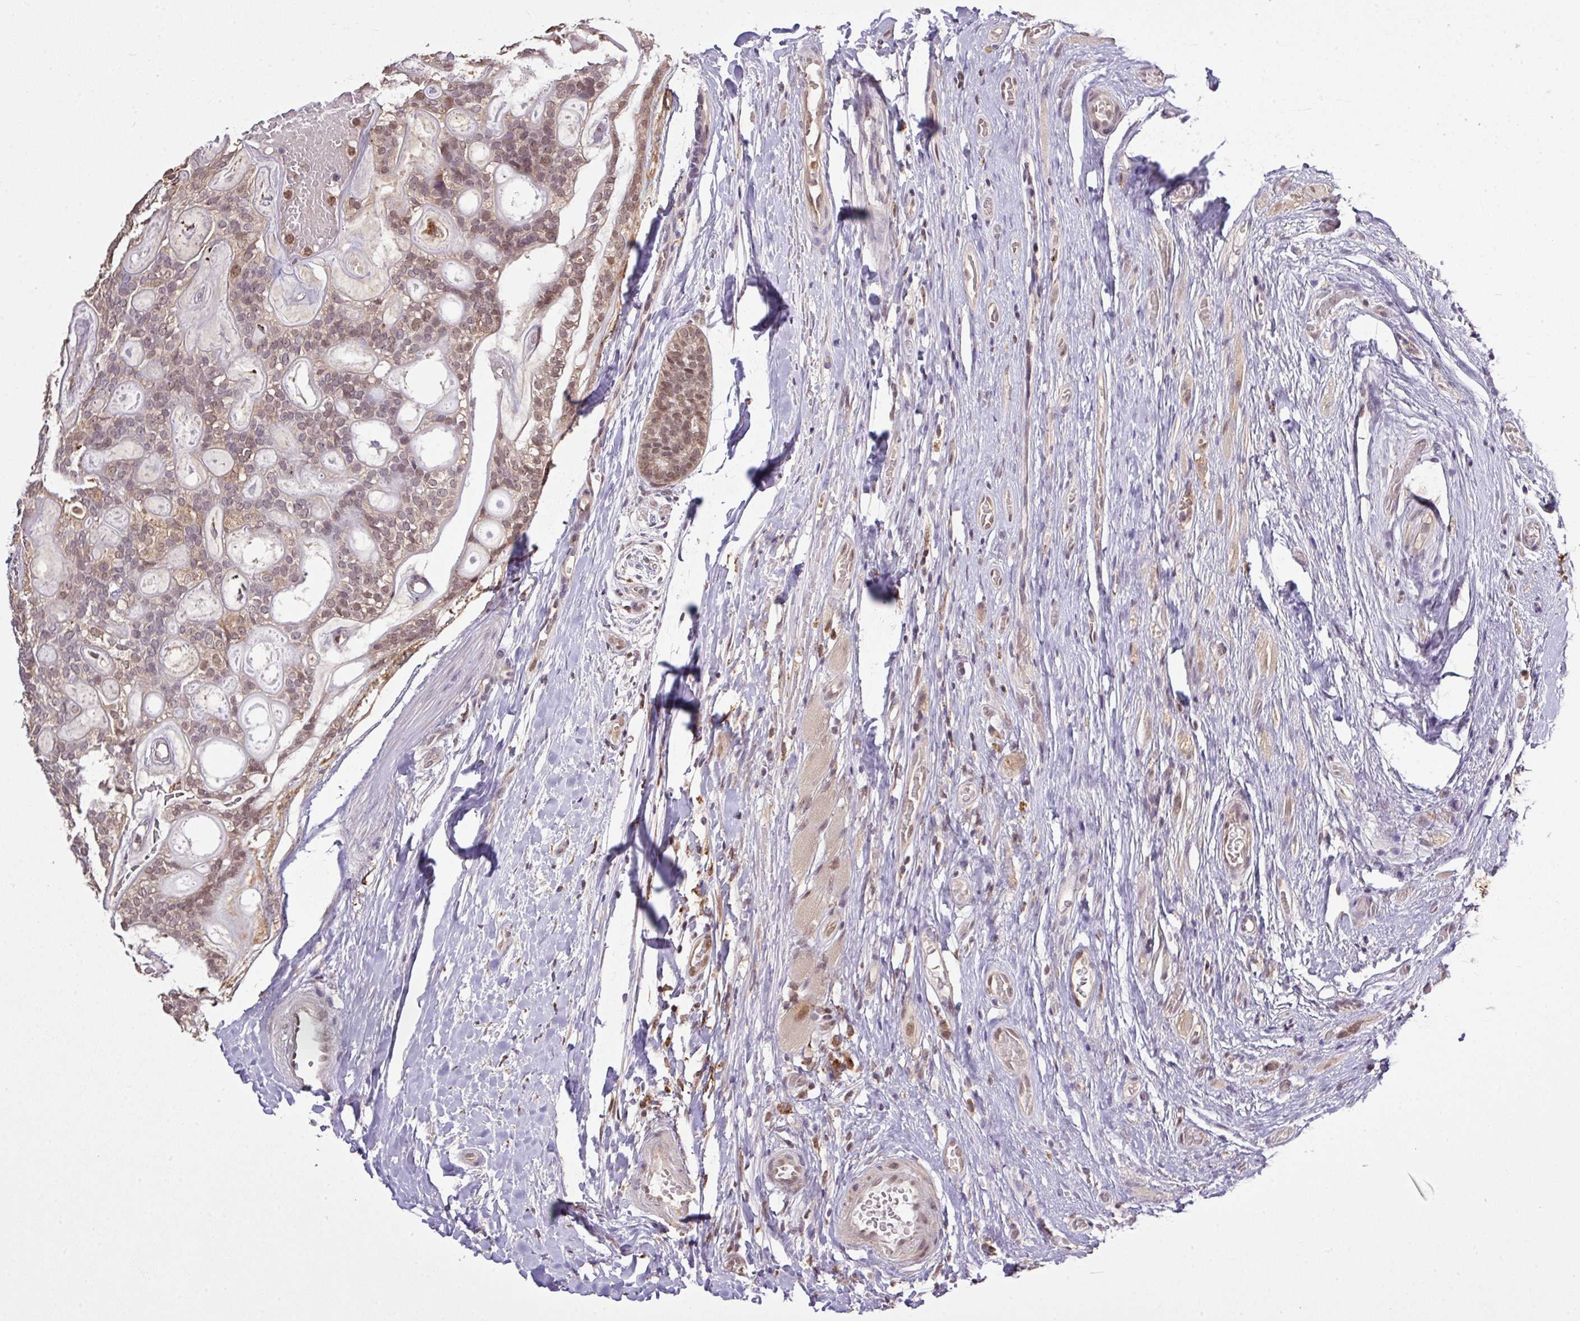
{"staining": {"intensity": "moderate", "quantity": "<25%", "location": "nuclear"}, "tissue": "head and neck cancer", "cell_type": "Tumor cells", "image_type": "cancer", "snomed": [{"axis": "morphology", "description": "Adenocarcinoma, NOS"}, {"axis": "topography", "description": "Head-Neck"}], "caption": "Adenocarcinoma (head and neck) stained with IHC exhibits moderate nuclear expression in about <25% of tumor cells.", "gene": "SMCO4", "patient": {"sex": "male", "age": 66}}